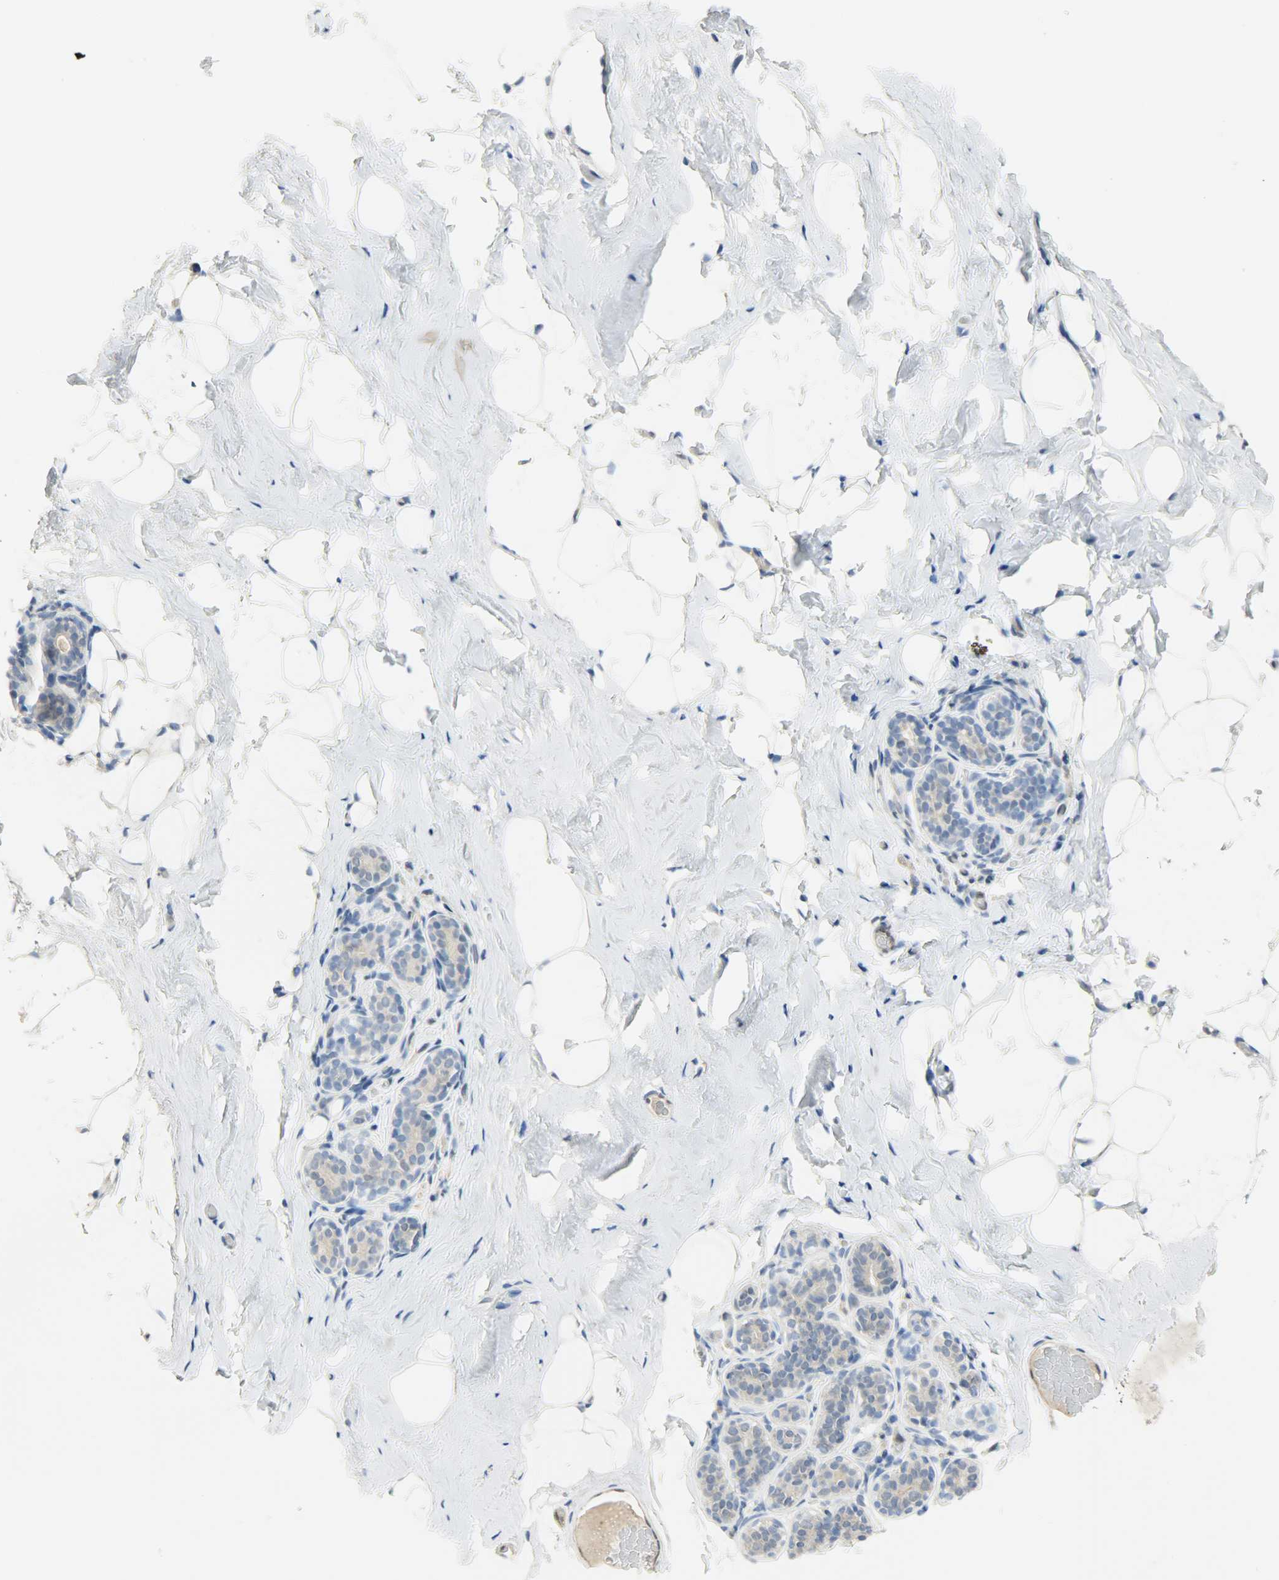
{"staining": {"intensity": "negative", "quantity": "none", "location": "none"}, "tissue": "breast", "cell_type": "Adipocytes", "image_type": "normal", "snomed": [{"axis": "morphology", "description": "Normal tissue, NOS"}, {"axis": "topography", "description": "Breast"}, {"axis": "topography", "description": "Soft tissue"}], "caption": "Immunohistochemistry of unremarkable breast displays no expression in adipocytes. Brightfield microscopy of immunohistochemistry (IHC) stained with DAB (brown) and hematoxylin (blue), captured at high magnification.", "gene": "FKBP1A", "patient": {"sex": "female", "age": 75}}